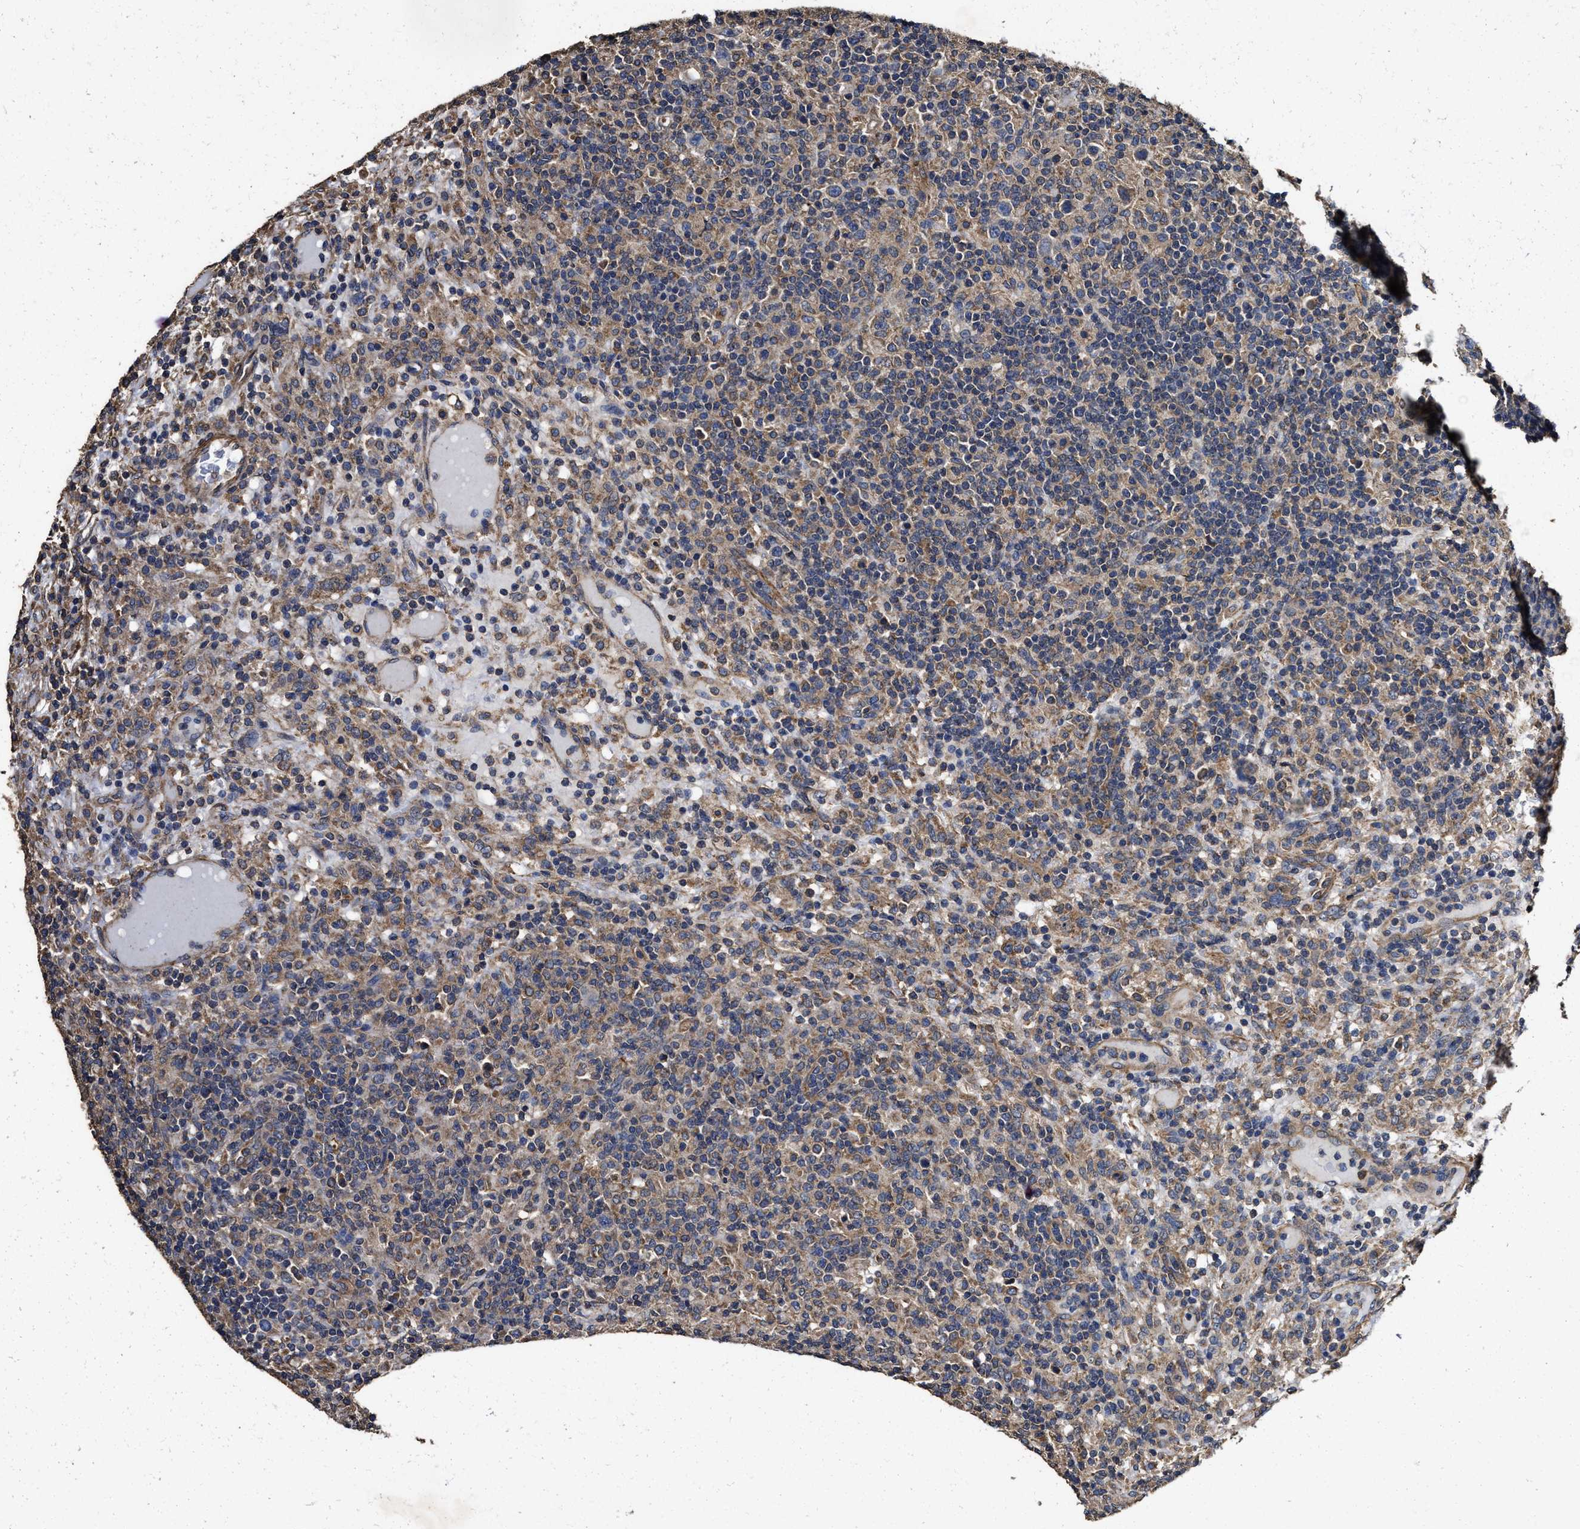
{"staining": {"intensity": "weak", "quantity": "25%-75%", "location": "cytoplasmic/membranous"}, "tissue": "lymphoma", "cell_type": "Tumor cells", "image_type": "cancer", "snomed": [{"axis": "morphology", "description": "Hodgkin's disease, NOS"}, {"axis": "topography", "description": "Lymph node"}], "caption": "Protein staining by IHC exhibits weak cytoplasmic/membranous staining in approximately 25%-75% of tumor cells in Hodgkin's disease.", "gene": "SFXN4", "patient": {"sex": "male", "age": 70}}